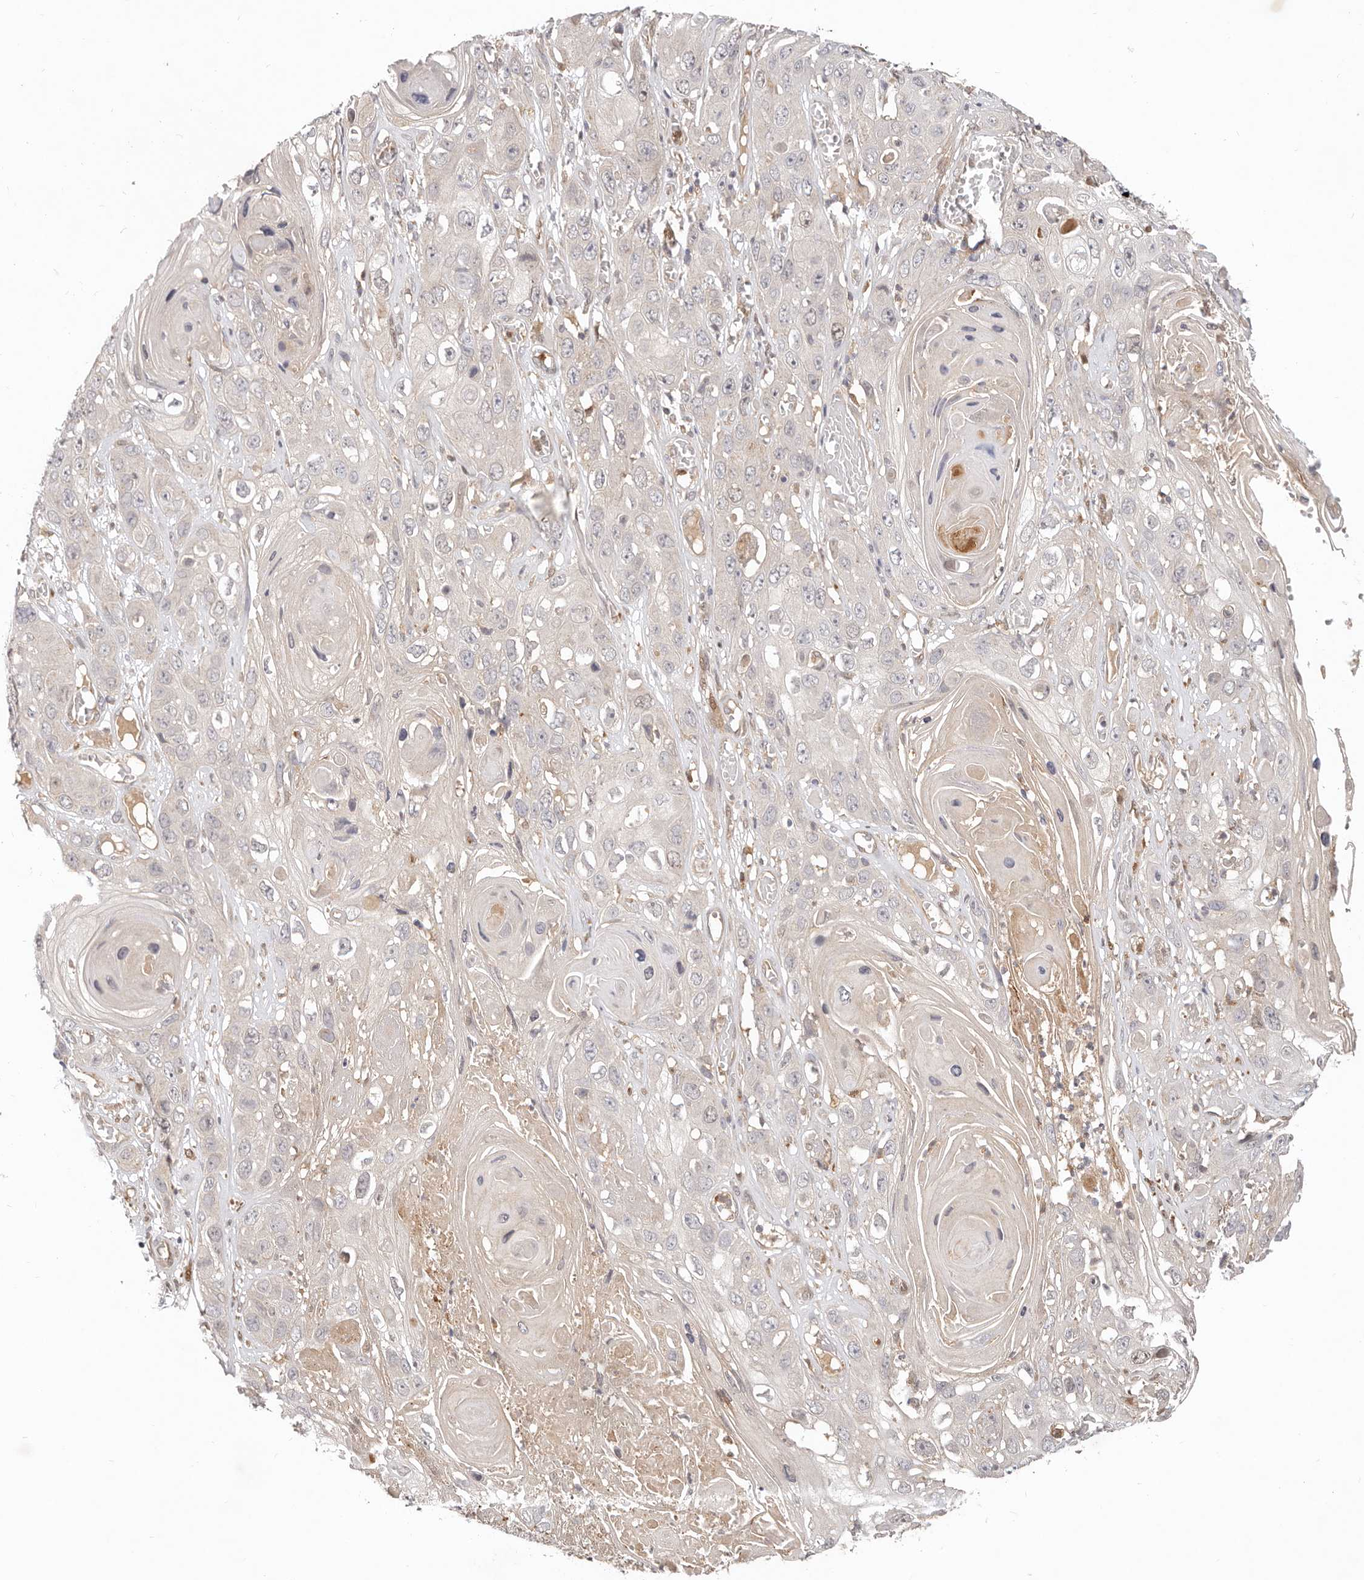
{"staining": {"intensity": "negative", "quantity": "none", "location": "none"}, "tissue": "skin cancer", "cell_type": "Tumor cells", "image_type": "cancer", "snomed": [{"axis": "morphology", "description": "Squamous cell carcinoma, NOS"}, {"axis": "topography", "description": "Skin"}], "caption": "A micrograph of skin cancer stained for a protein reveals no brown staining in tumor cells. (DAB immunohistochemistry (IHC) with hematoxylin counter stain).", "gene": "USP49", "patient": {"sex": "male", "age": 55}}